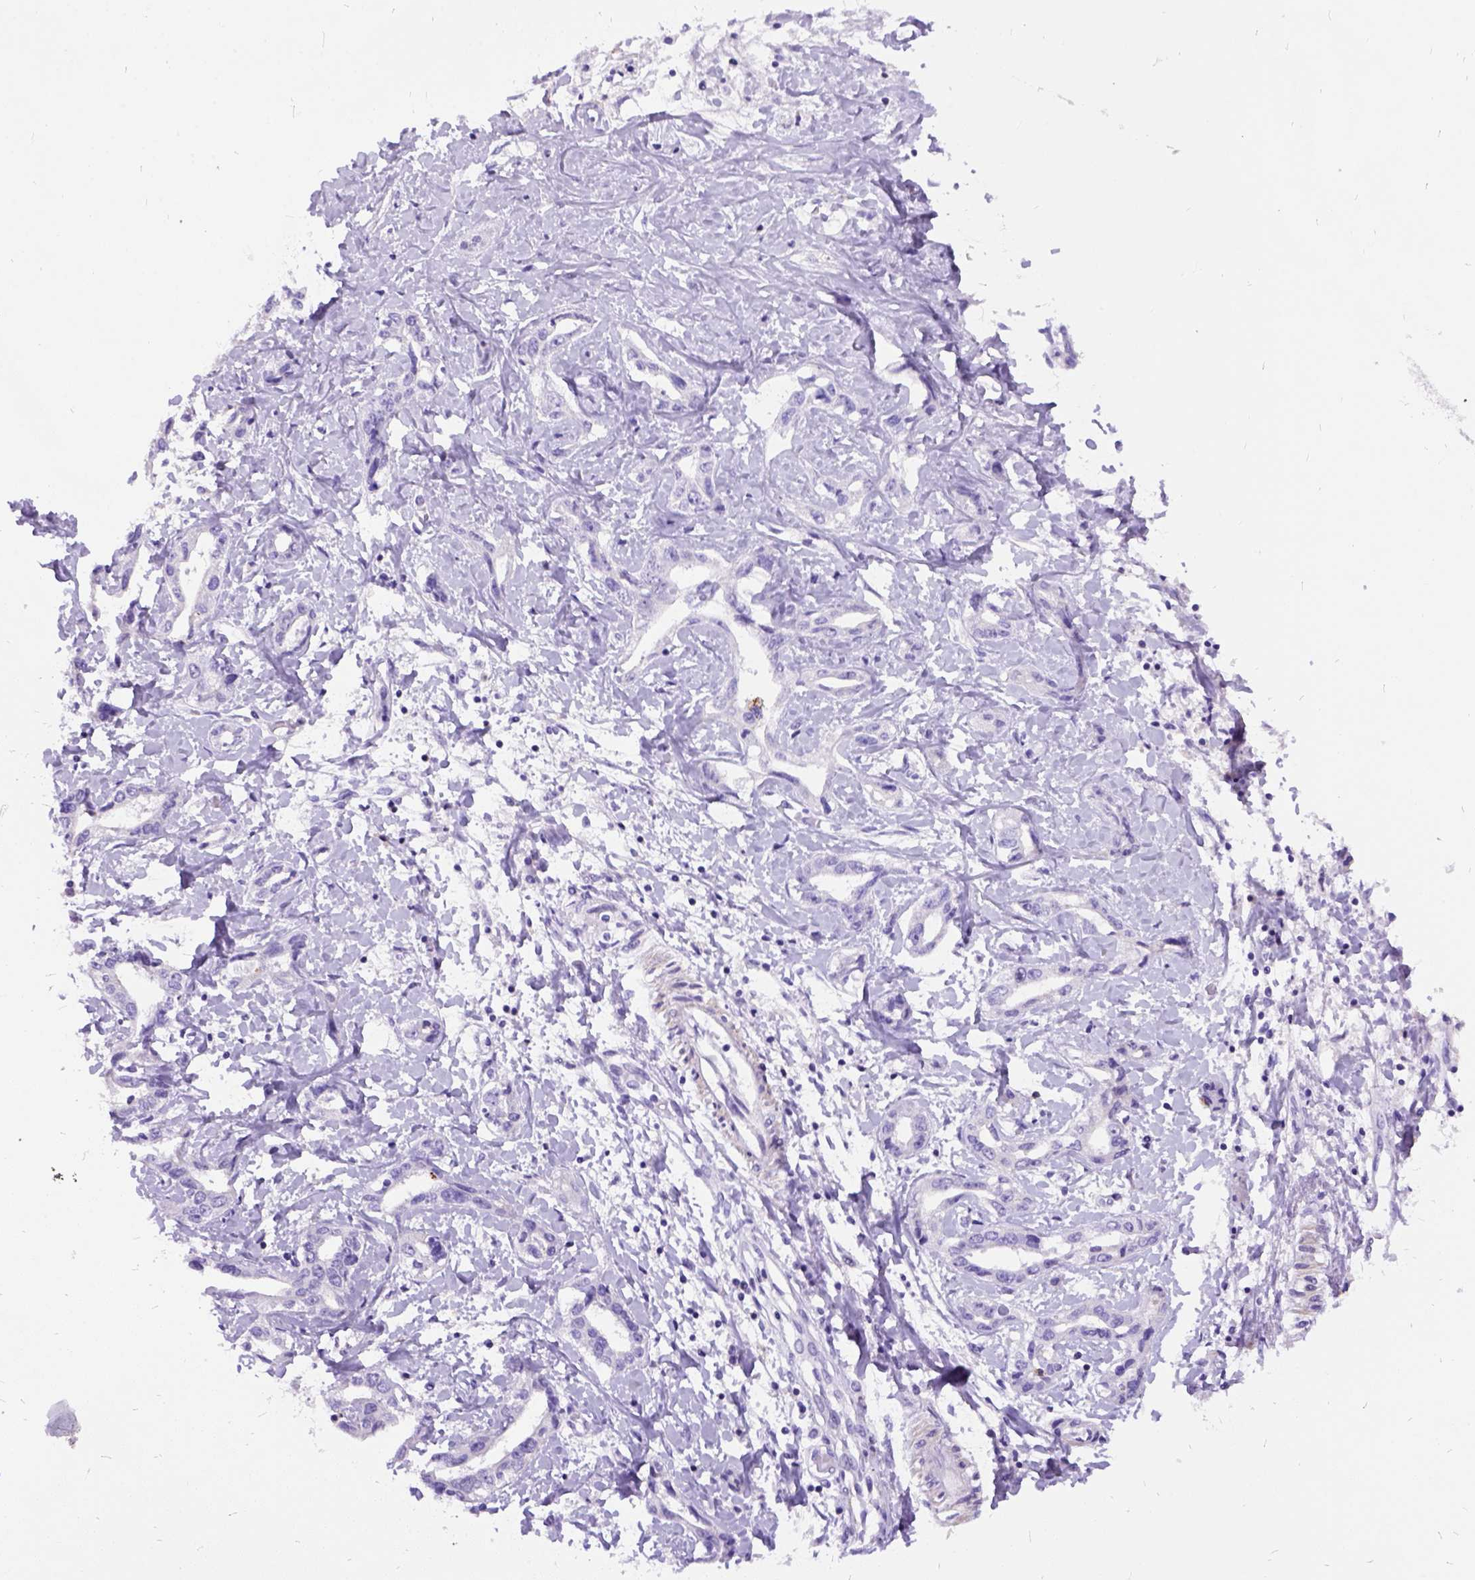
{"staining": {"intensity": "negative", "quantity": "none", "location": "none"}, "tissue": "liver cancer", "cell_type": "Tumor cells", "image_type": "cancer", "snomed": [{"axis": "morphology", "description": "Cholangiocarcinoma"}, {"axis": "topography", "description": "Liver"}], "caption": "High magnification brightfield microscopy of liver cancer stained with DAB (brown) and counterstained with hematoxylin (blue): tumor cells show no significant staining. (DAB IHC with hematoxylin counter stain).", "gene": "PRG2", "patient": {"sex": "male", "age": 59}}